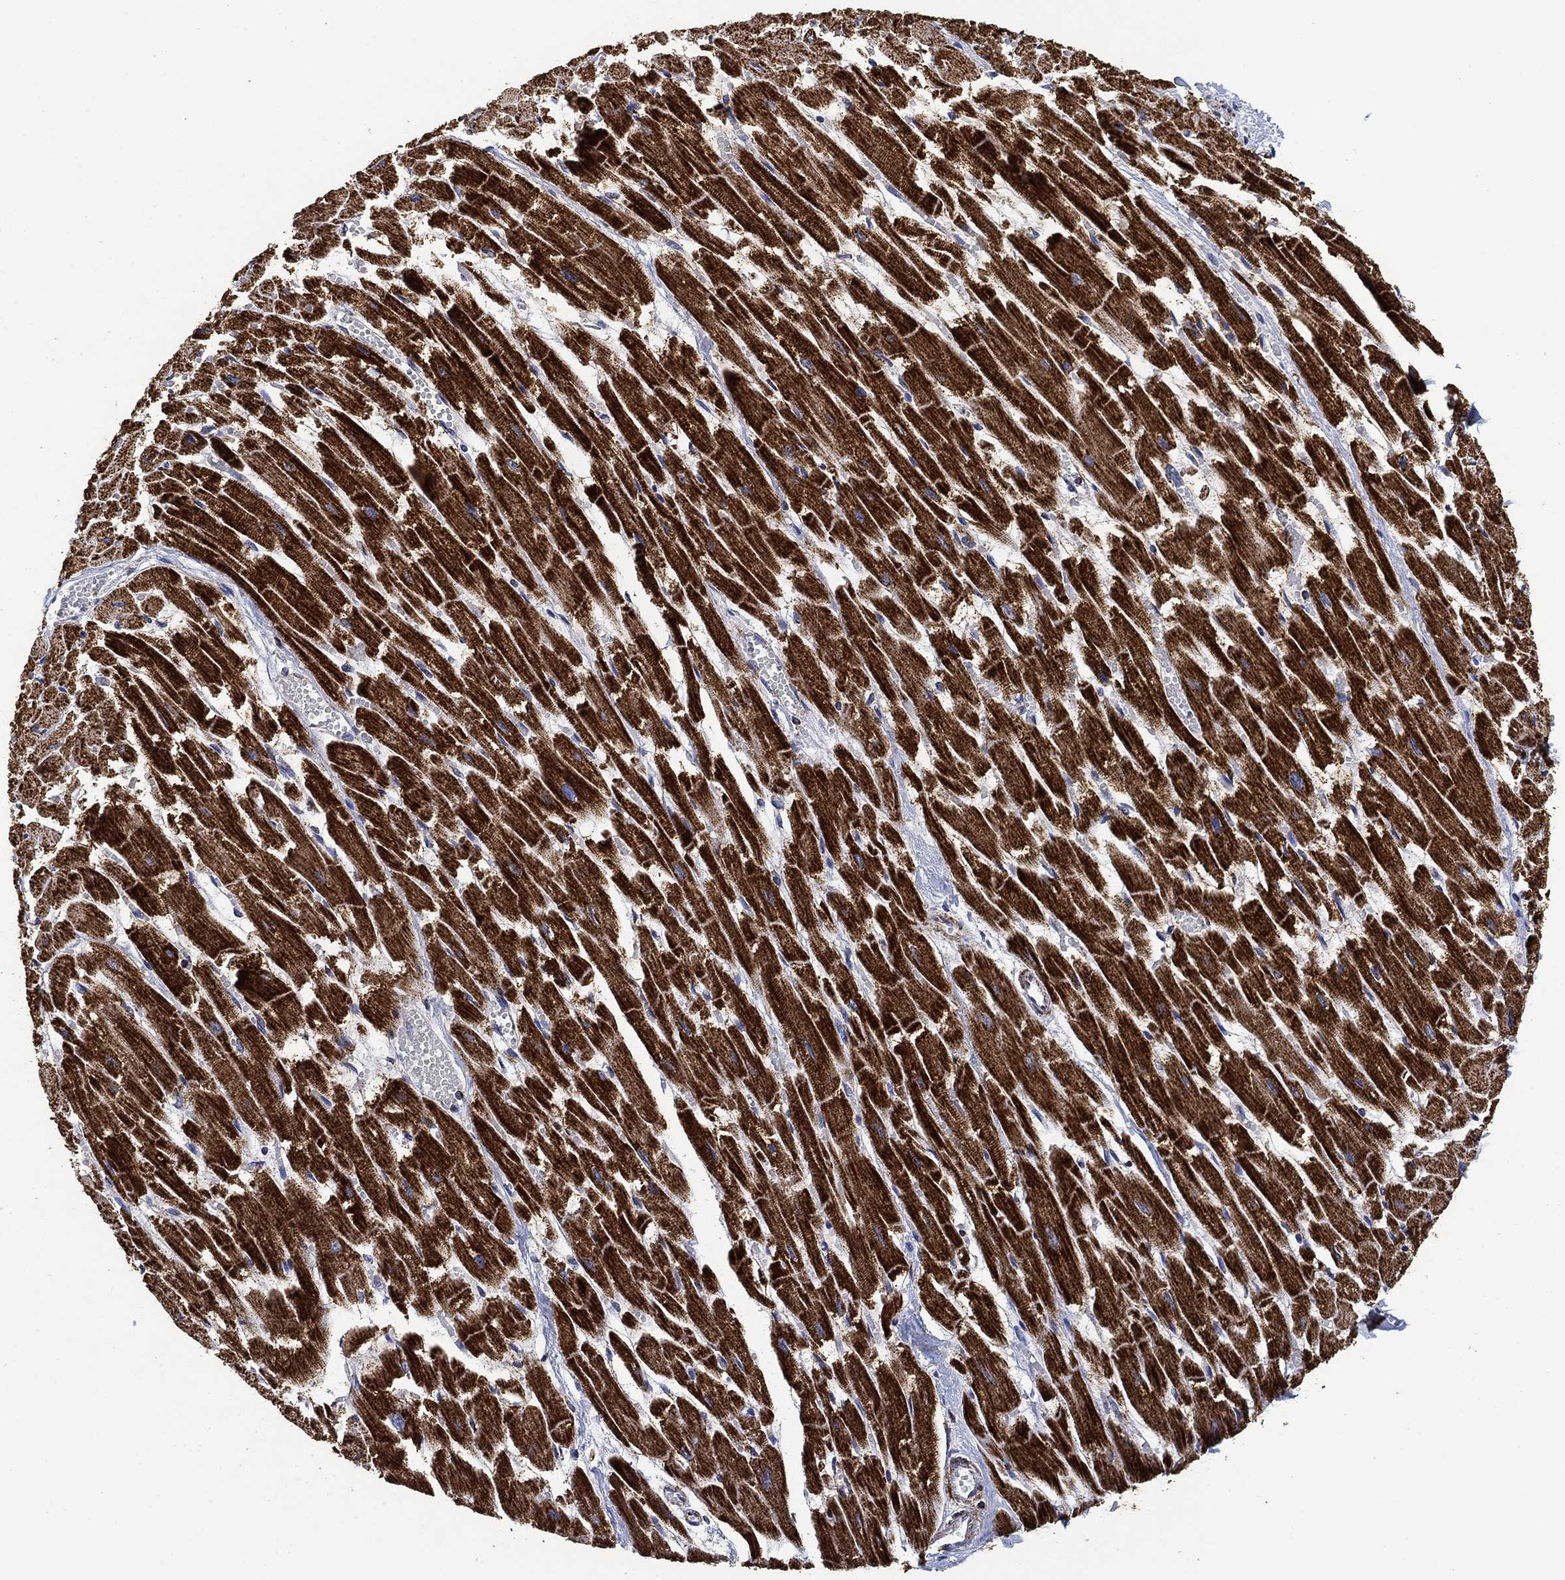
{"staining": {"intensity": "strong", "quantity": ">75%", "location": "cytoplasmic/membranous"}, "tissue": "heart muscle", "cell_type": "Cardiomyocytes", "image_type": "normal", "snomed": [{"axis": "morphology", "description": "Normal tissue, NOS"}, {"axis": "topography", "description": "Heart"}], "caption": "Immunohistochemistry of unremarkable human heart muscle displays high levels of strong cytoplasmic/membranous positivity in approximately >75% of cardiomyocytes.", "gene": "NDUFS3", "patient": {"sex": "female", "age": 52}}